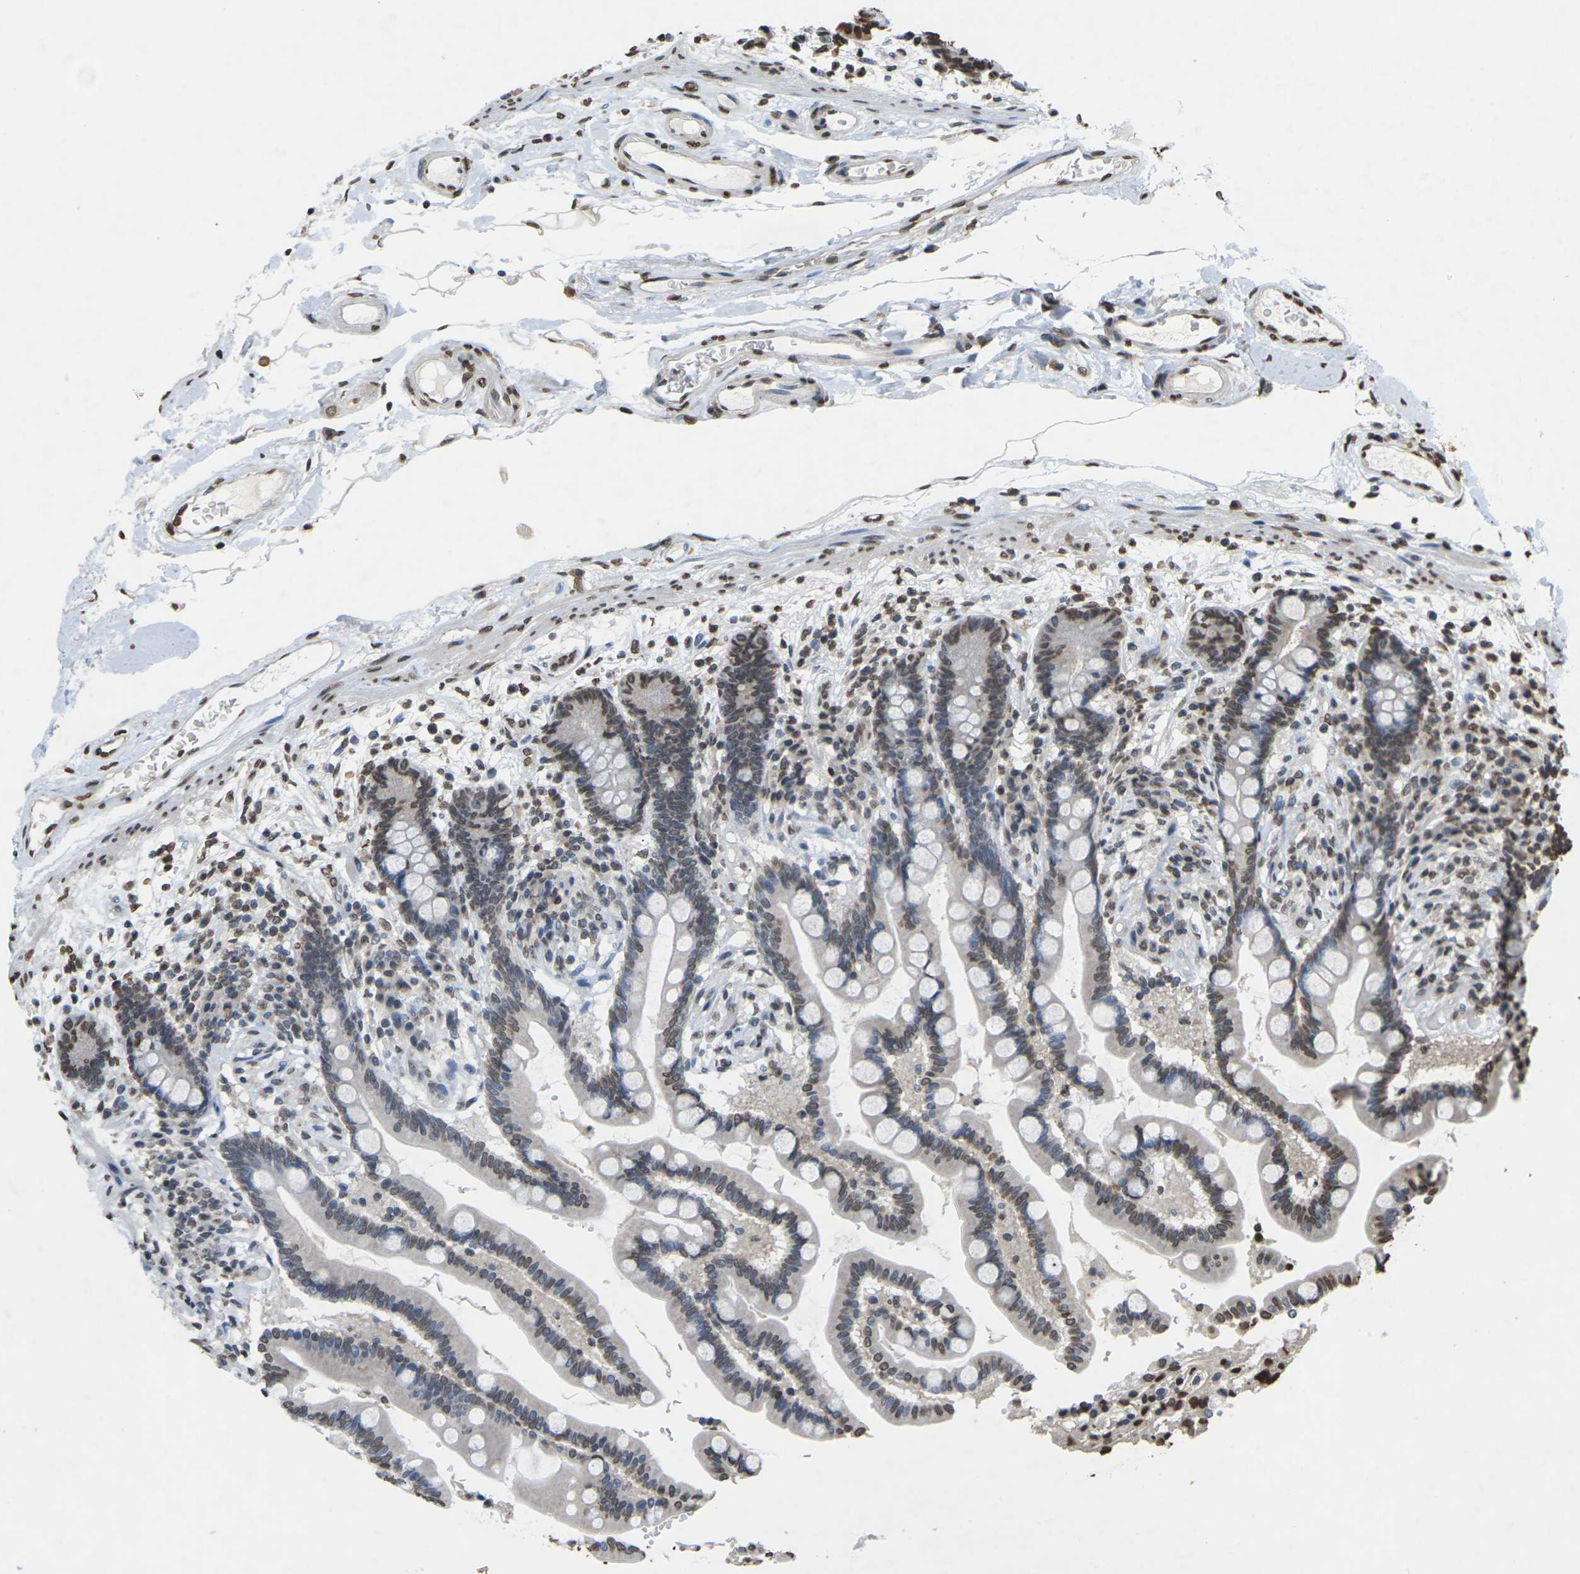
{"staining": {"intensity": "moderate", "quantity": ">75%", "location": "nuclear"}, "tissue": "colon", "cell_type": "Endothelial cells", "image_type": "normal", "snomed": [{"axis": "morphology", "description": "Normal tissue, NOS"}, {"axis": "topography", "description": "Colon"}], "caption": "Protein analysis of benign colon exhibits moderate nuclear positivity in about >75% of endothelial cells. (Stains: DAB in brown, nuclei in blue, Microscopy: brightfield microscopy at high magnification).", "gene": "EMSY", "patient": {"sex": "male", "age": 73}}